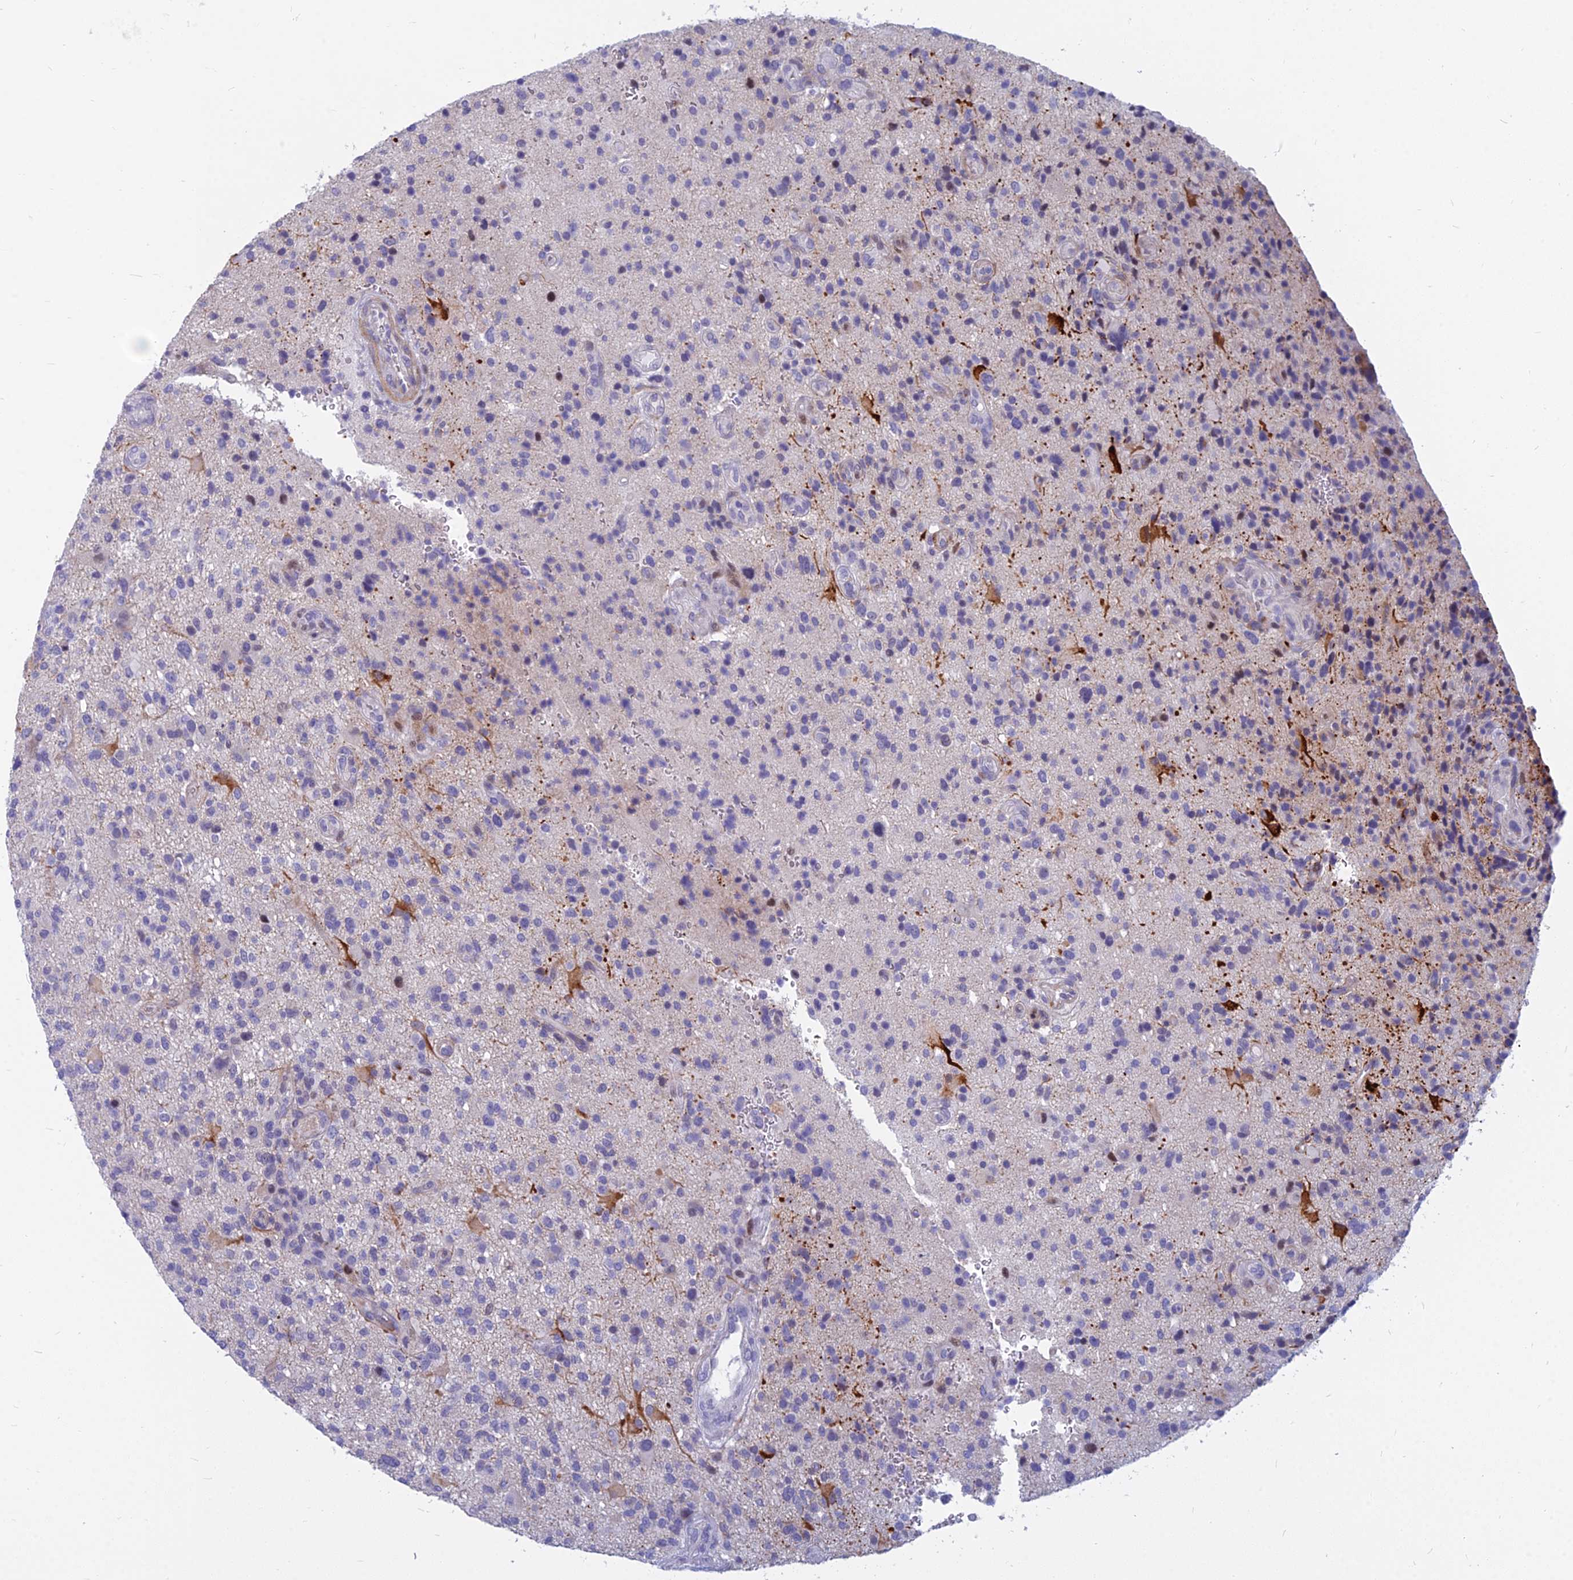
{"staining": {"intensity": "negative", "quantity": "none", "location": "none"}, "tissue": "glioma", "cell_type": "Tumor cells", "image_type": "cancer", "snomed": [{"axis": "morphology", "description": "Glioma, malignant, High grade"}, {"axis": "topography", "description": "Brain"}], "caption": "The image reveals no significant positivity in tumor cells of glioma.", "gene": "MYBPC2", "patient": {"sex": "male", "age": 47}}